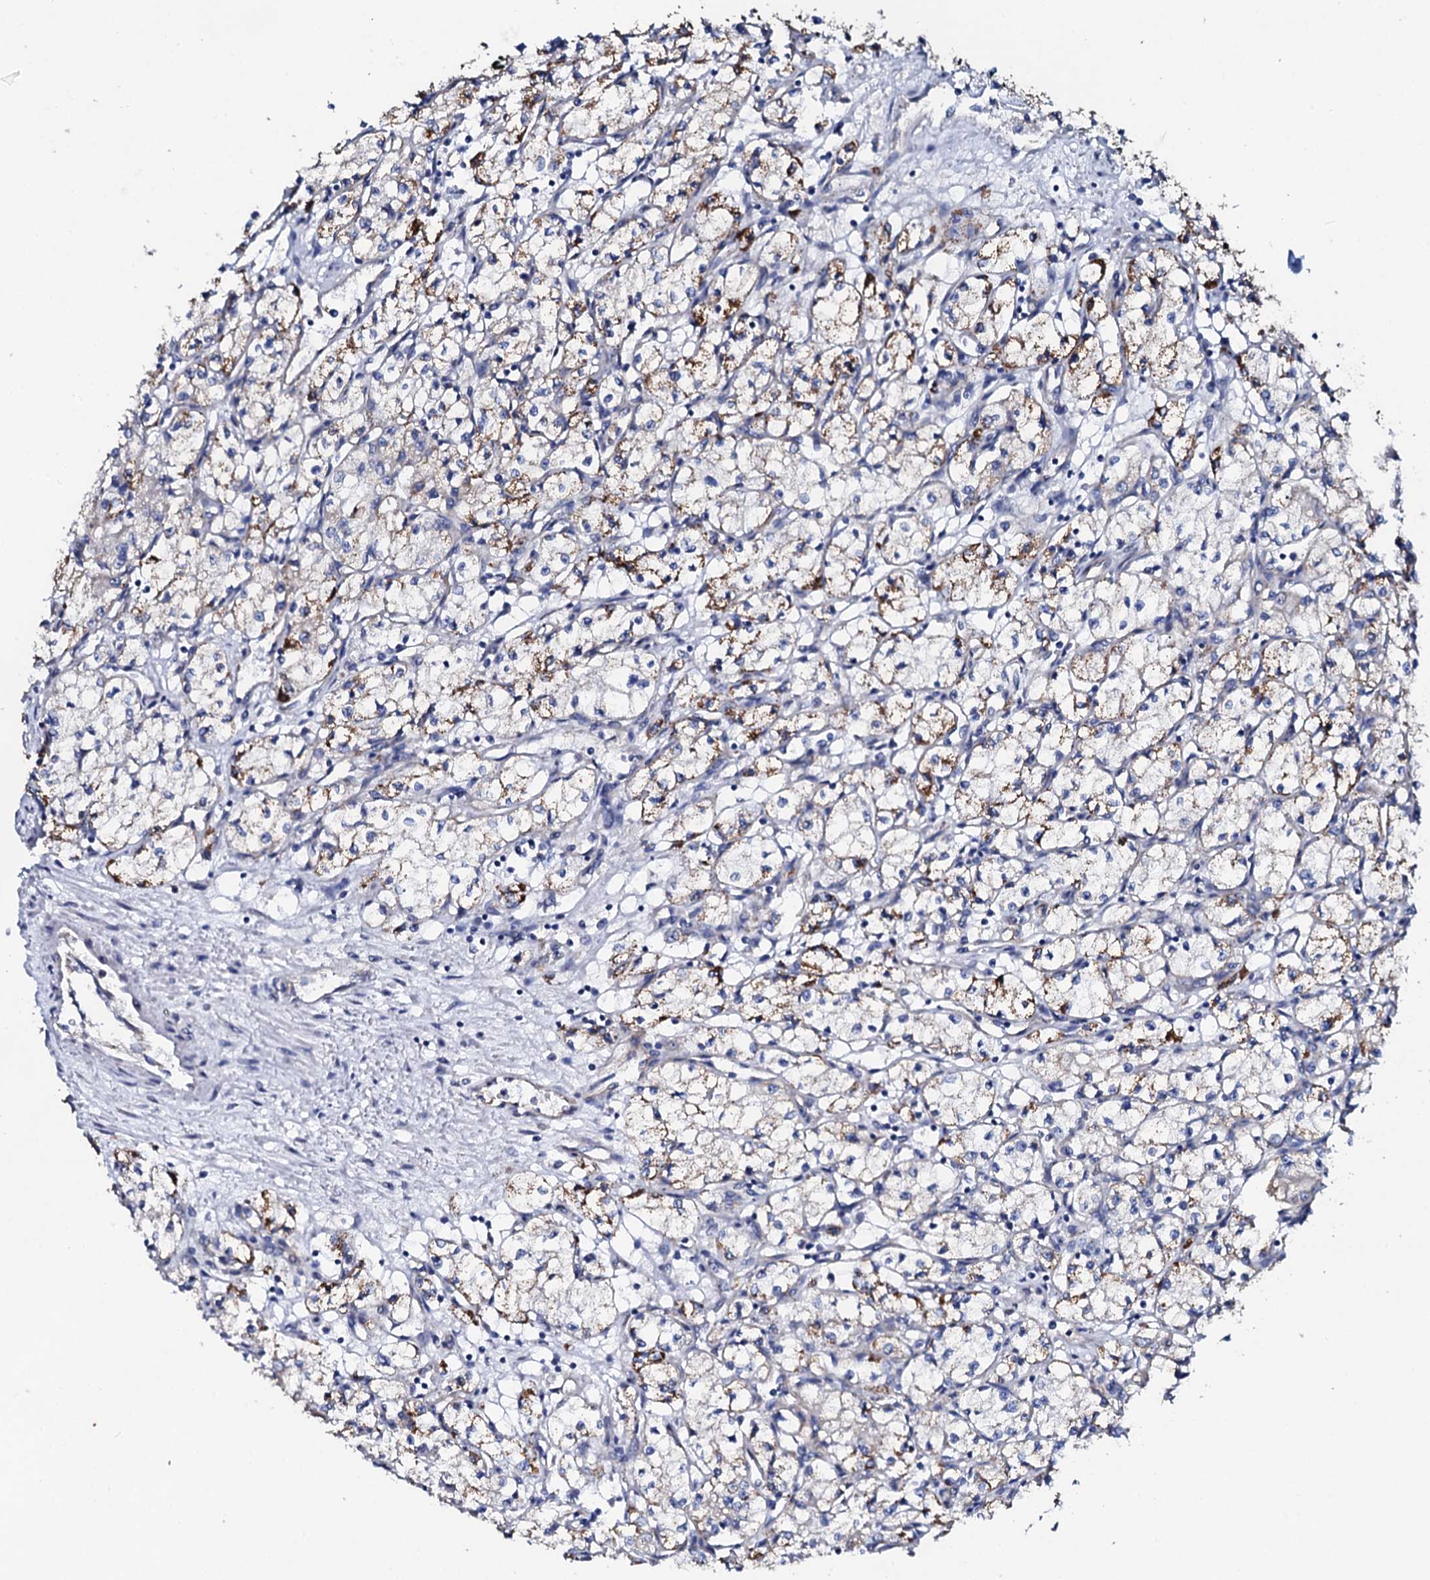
{"staining": {"intensity": "moderate", "quantity": "25%-75%", "location": "cytoplasmic/membranous"}, "tissue": "renal cancer", "cell_type": "Tumor cells", "image_type": "cancer", "snomed": [{"axis": "morphology", "description": "Adenocarcinoma, NOS"}, {"axis": "topography", "description": "Kidney"}], "caption": "This is a micrograph of immunohistochemistry staining of renal cancer (adenocarcinoma), which shows moderate staining in the cytoplasmic/membranous of tumor cells.", "gene": "KLHL32", "patient": {"sex": "male", "age": 59}}